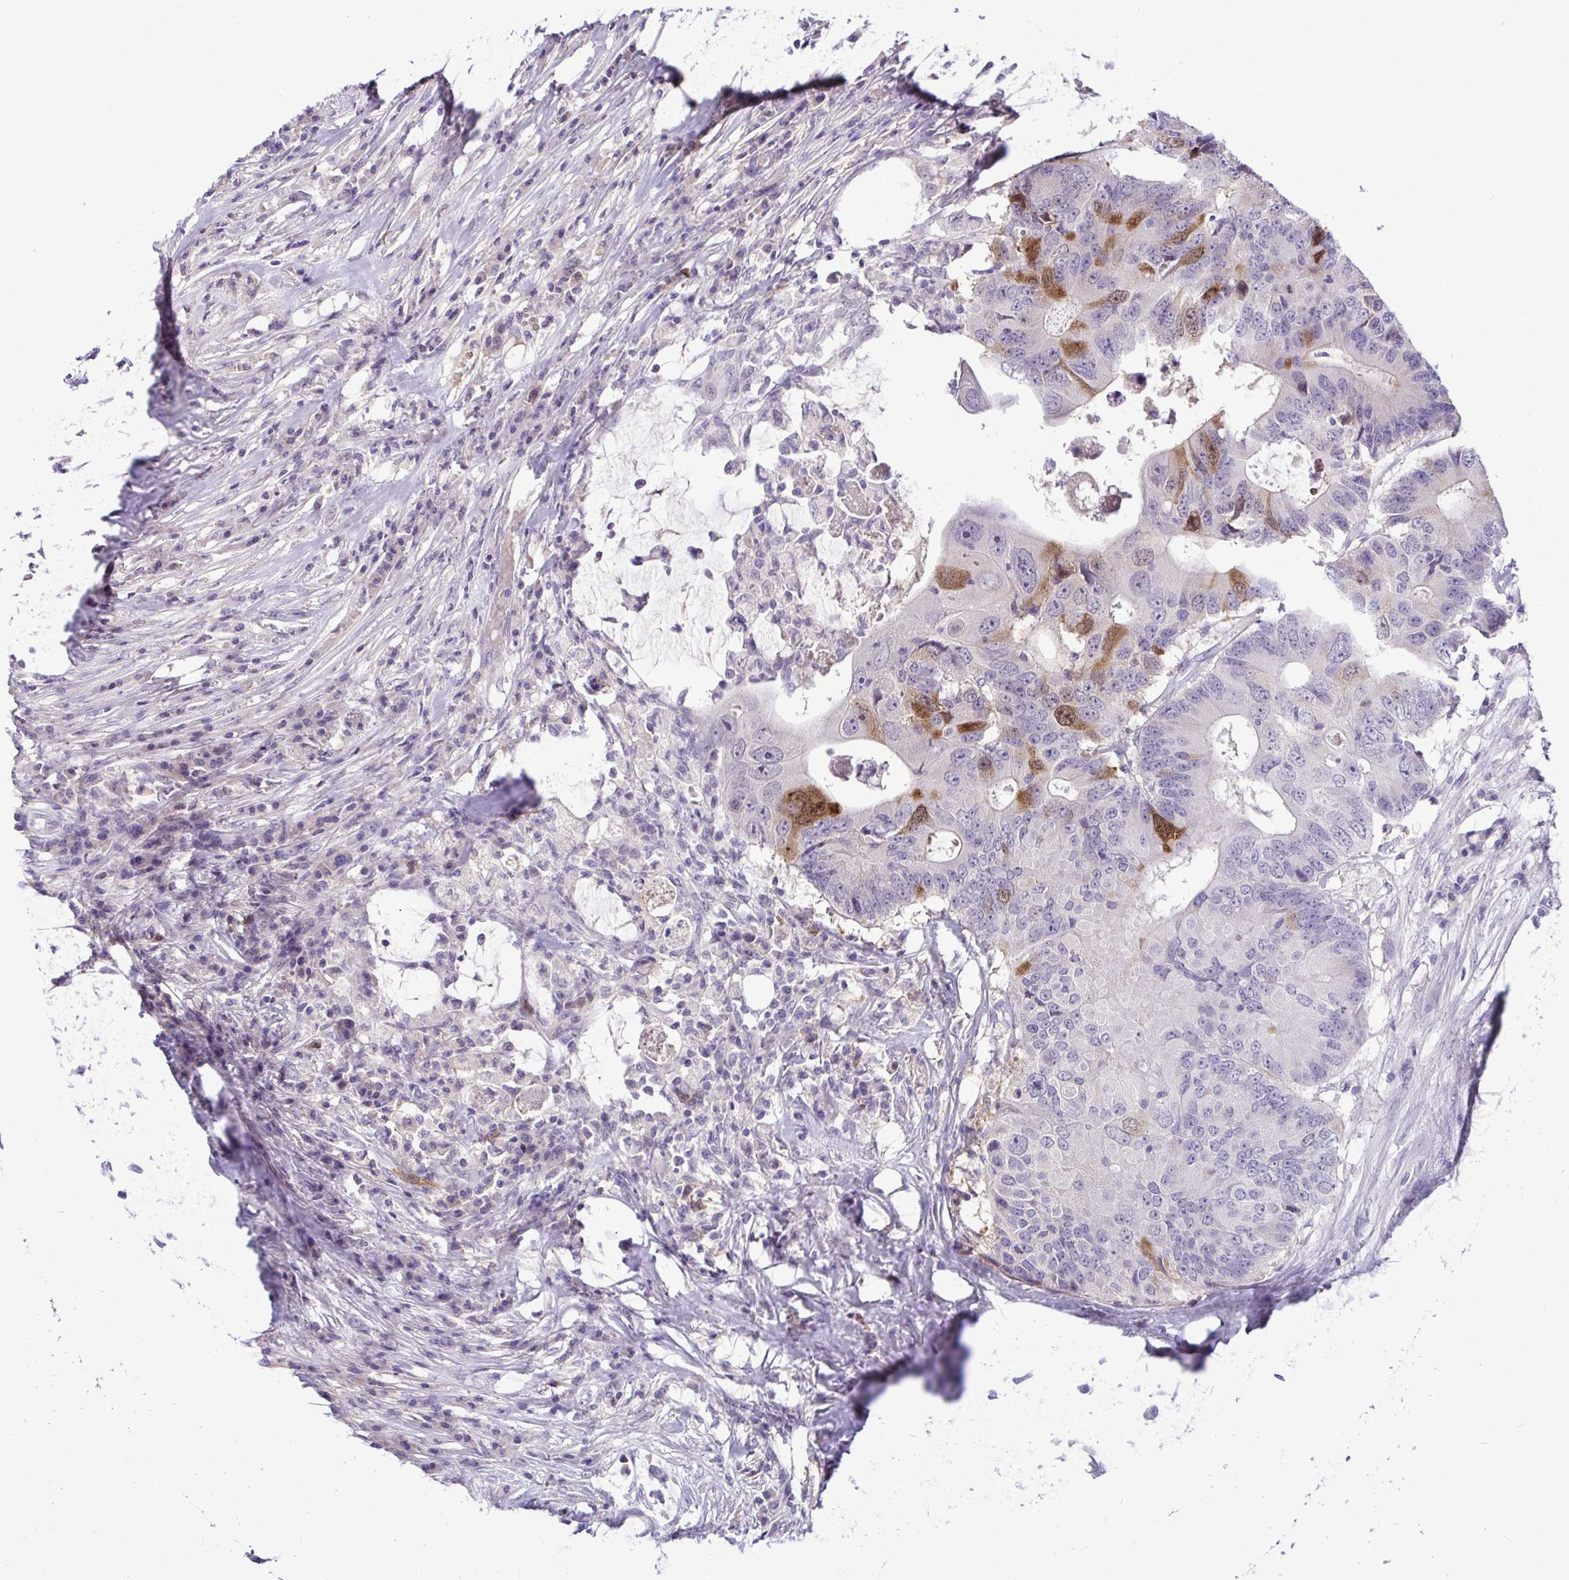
{"staining": {"intensity": "moderate", "quantity": "<25%", "location": "cytoplasmic/membranous,nuclear"}, "tissue": "colorectal cancer", "cell_type": "Tumor cells", "image_type": "cancer", "snomed": [{"axis": "morphology", "description": "Adenocarcinoma, NOS"}, {"axis": "topography", "description": "Colon"}], "caption": "Immunohistochemical staining of human colorectal cancer (adenocarcinoma) shows moderate cytoplasmic/membranous and nuclear protein positivity in approximately <25% of tumor cells. (DAB IHC with brightfield microscopy, high magnification).", "gene": "CDC20", "patient": {"sex": "male", "age": 71}}